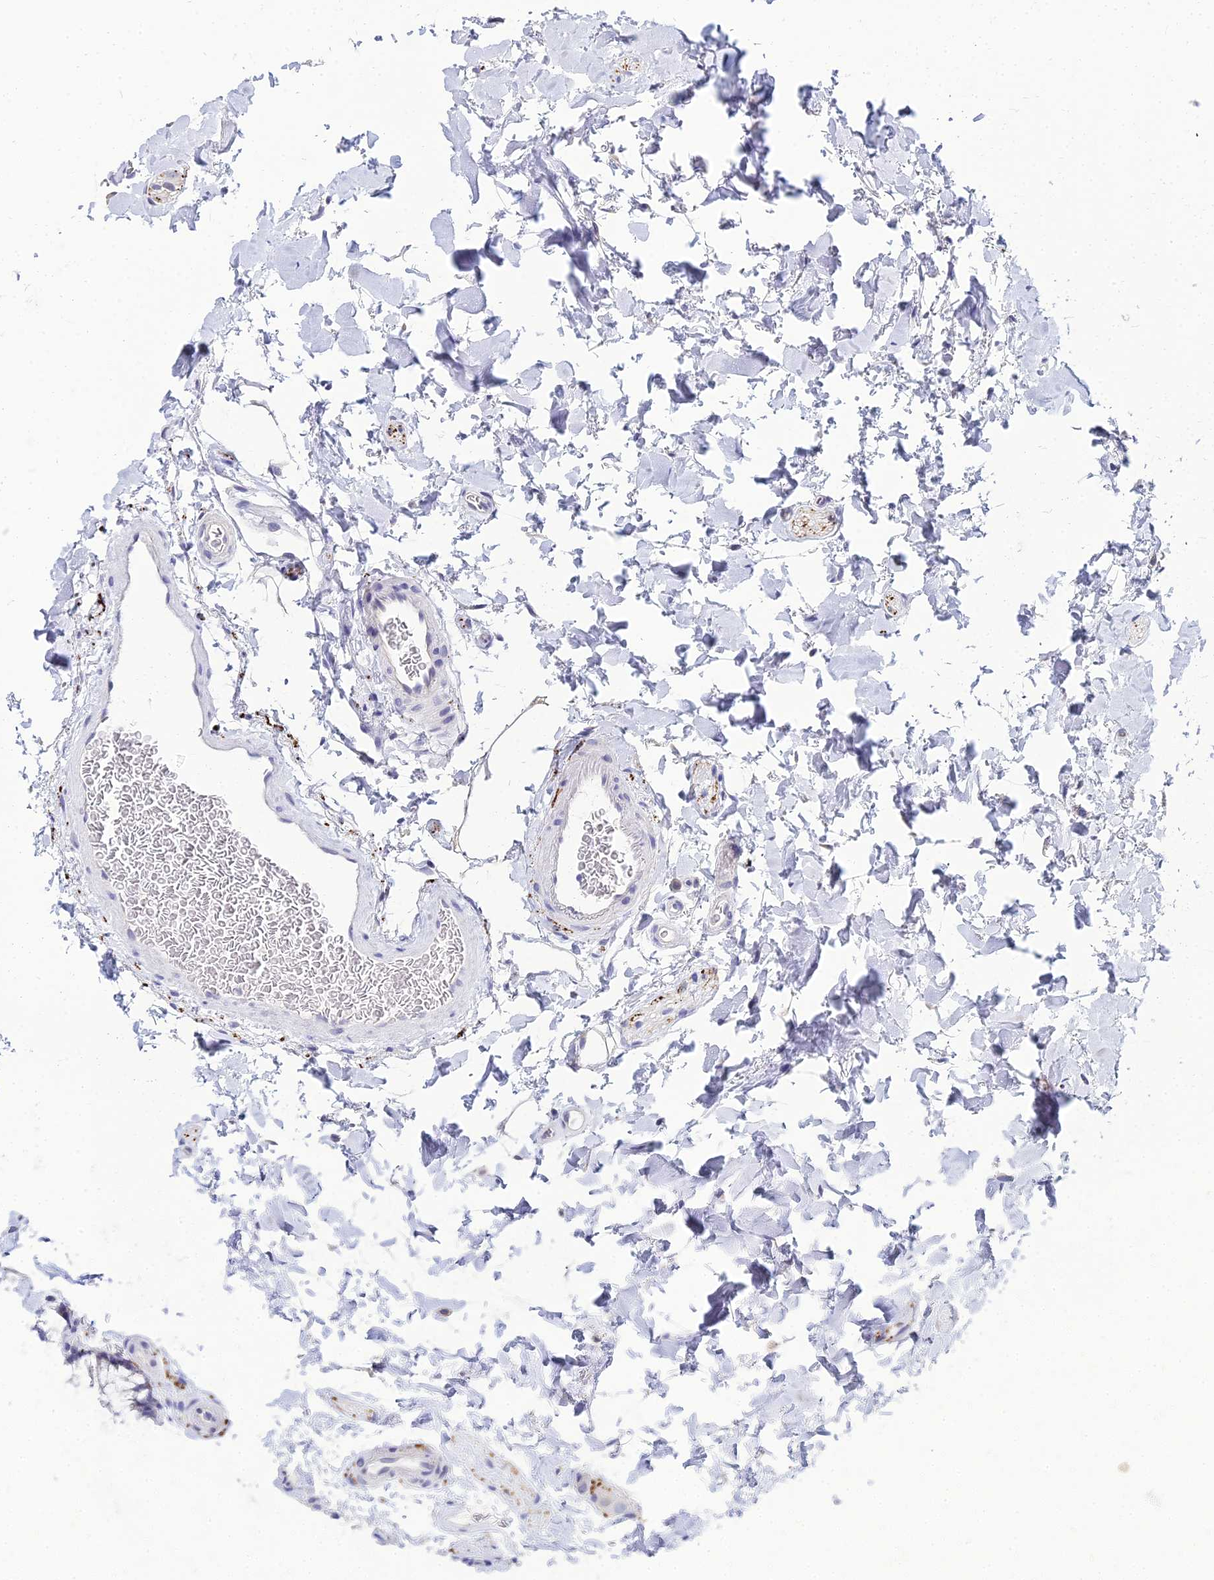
{"staining": {"intensity": "negative", "quantity": "none", "location": "none"}, "tissue": "colon", "cell_type": "Endothelial cells", "image_type": "normal", "snomed": [{"axis": "morphology", "description": "Normal tissue, NOS"}, {"axis": "topography", "description": "Colon"}], "caption": "Protein analysis of benign colon reveals no significant positivity in endothelial cells. (DAB IHC with hematoxylin counter stain).", "gene": "NPY", "patient": {"sex": "female", "age": 82}}